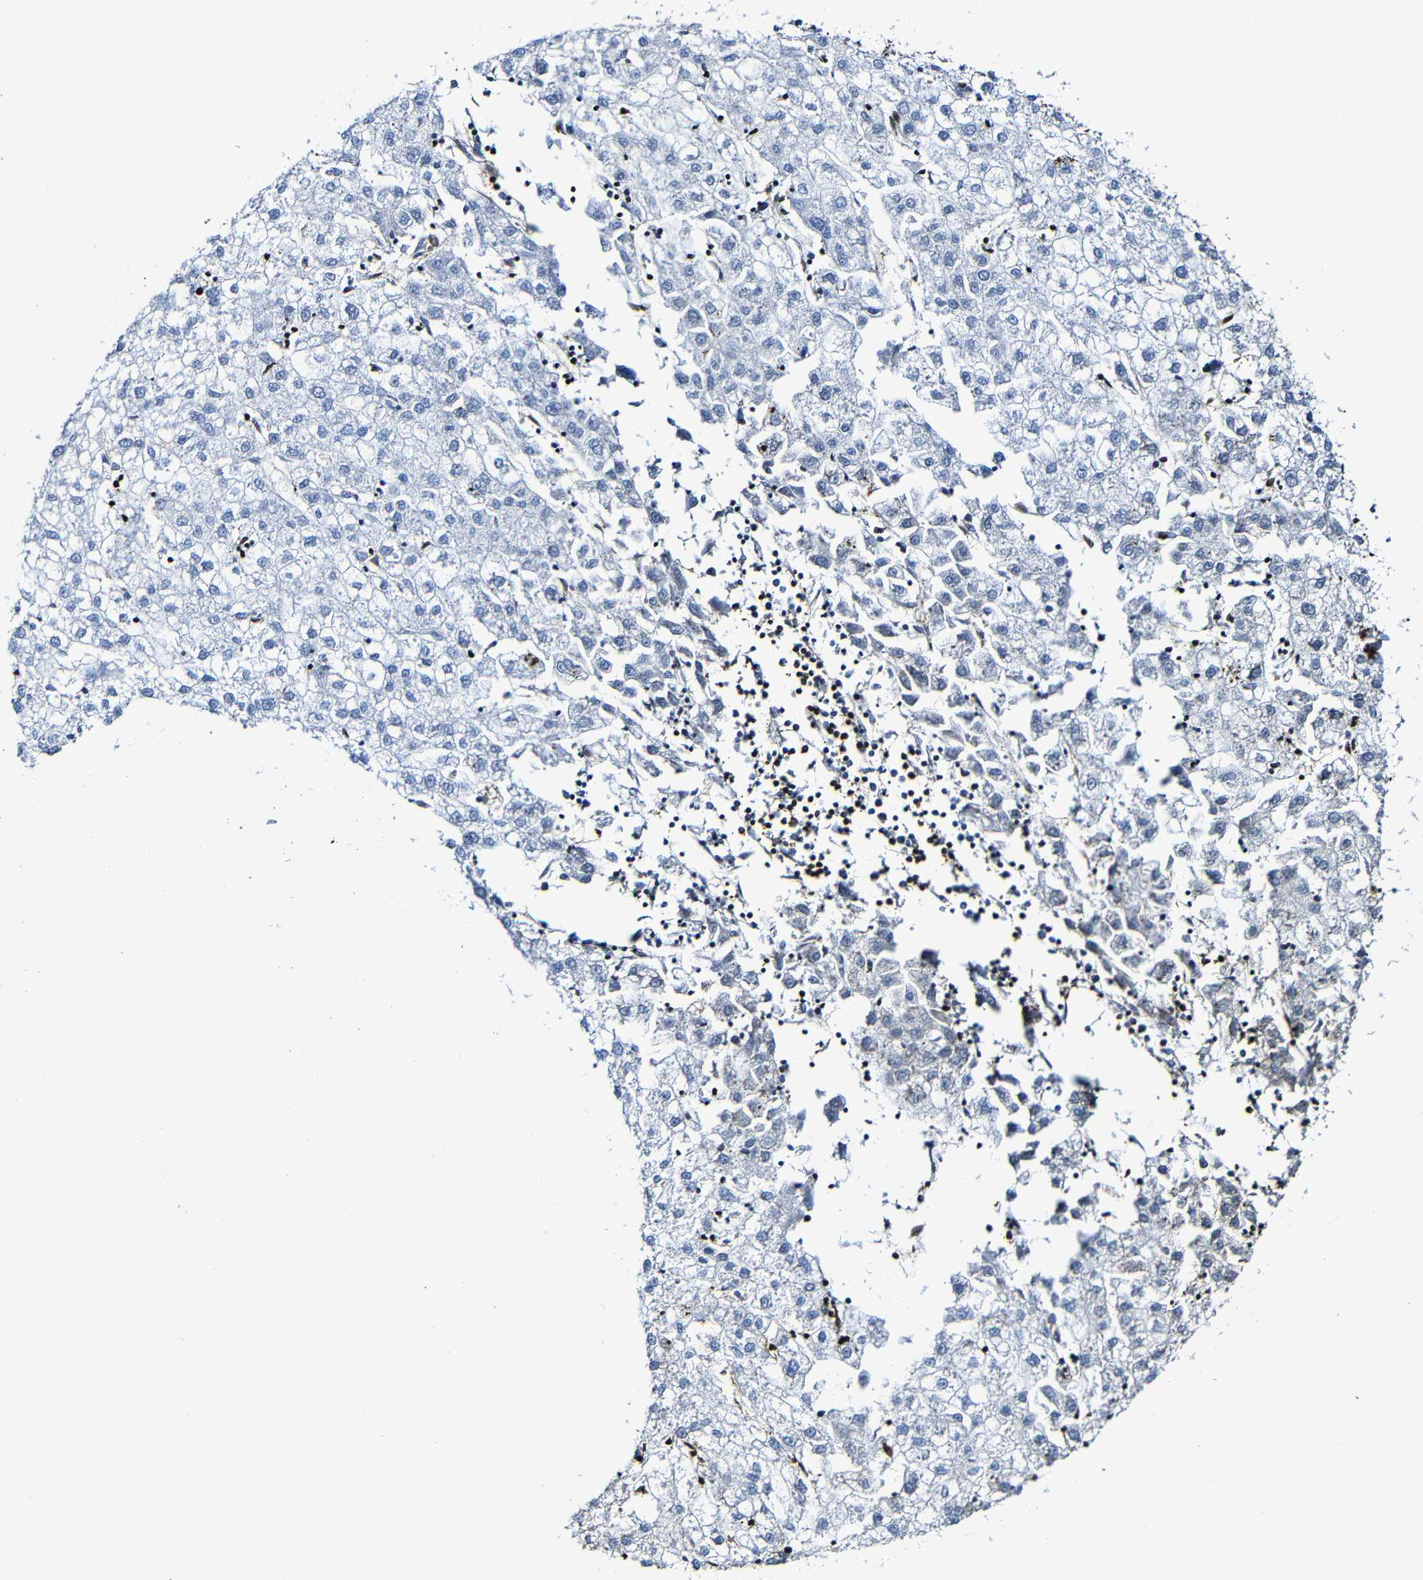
{"staining": {"intensity": "negative", "quantity": "none", "location": "none"}, "tissue": "liver cancer", "cell_type": "Tumor cells", "image_type": "cancer", "snomed": [{"axis": "morphology", "description": "Carcinoma, Hepatocellular, NOS"}, {"axis": "topography", "description": "Liver"}], "caption": "Immunohistochemical staining of liver cancer (hepatocellular carcinoma) reveals no significant expression in tumor cells.", "gene": "MSN", "patient": {"sex": "male", "age": 72}}